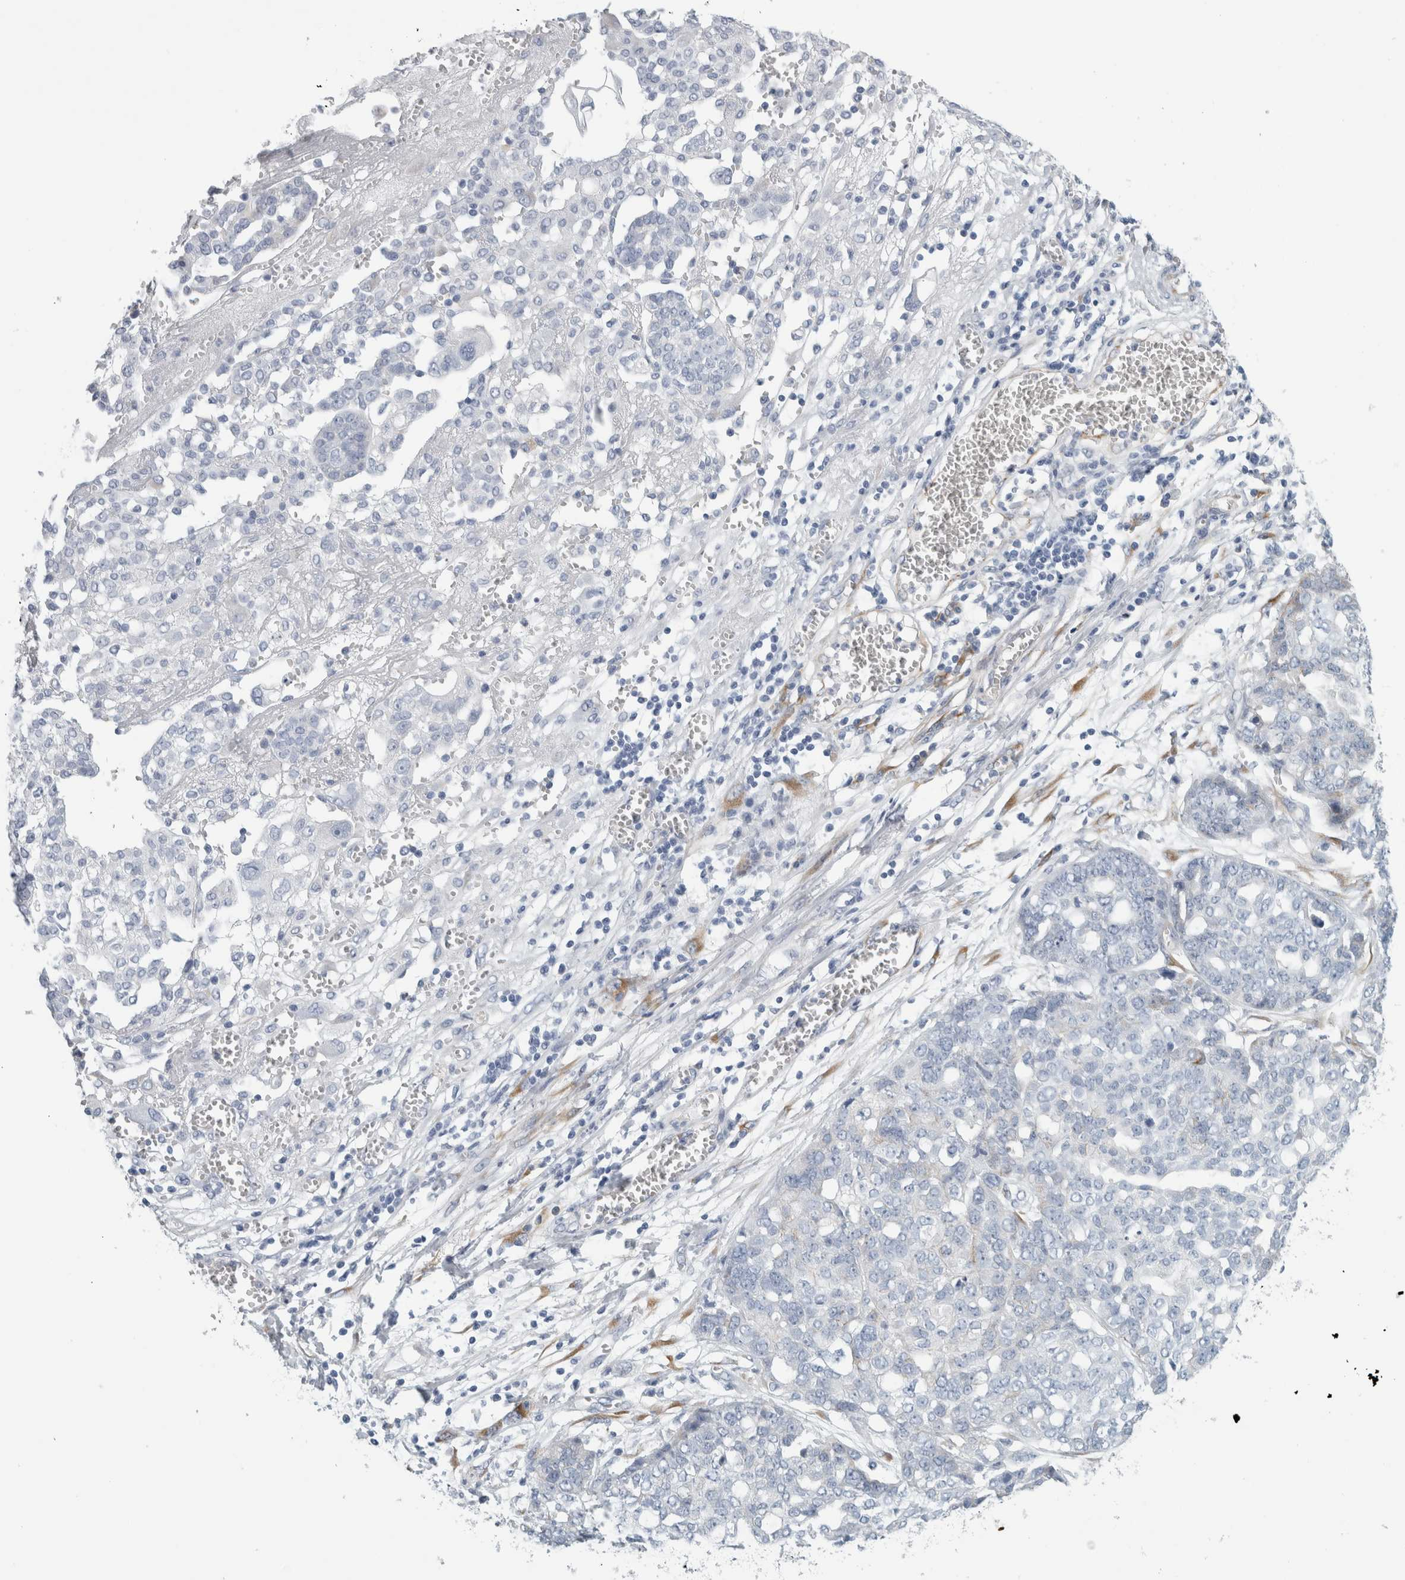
{"staining": {"intensity": "negative", "quantity": "none", "location": "none"}, "tissue": "ovarian cancer", "cell_type": "Tumor cells", "image_type": "cancer", "snomed": [{"axis": "morphology", "description": "Cystadenocarcinoma, serous, NOS"}, {"axis": "topography", "description": "Soft tissue"}, {"axis": "topography", "description": "Ovary"}], "caption": "A micrograph of ovarian cancer stained for a protein reveals no brown staining in tumor cells.", "gene": "B3GNT3", "patient": {"sex": "female", "age": 57}}